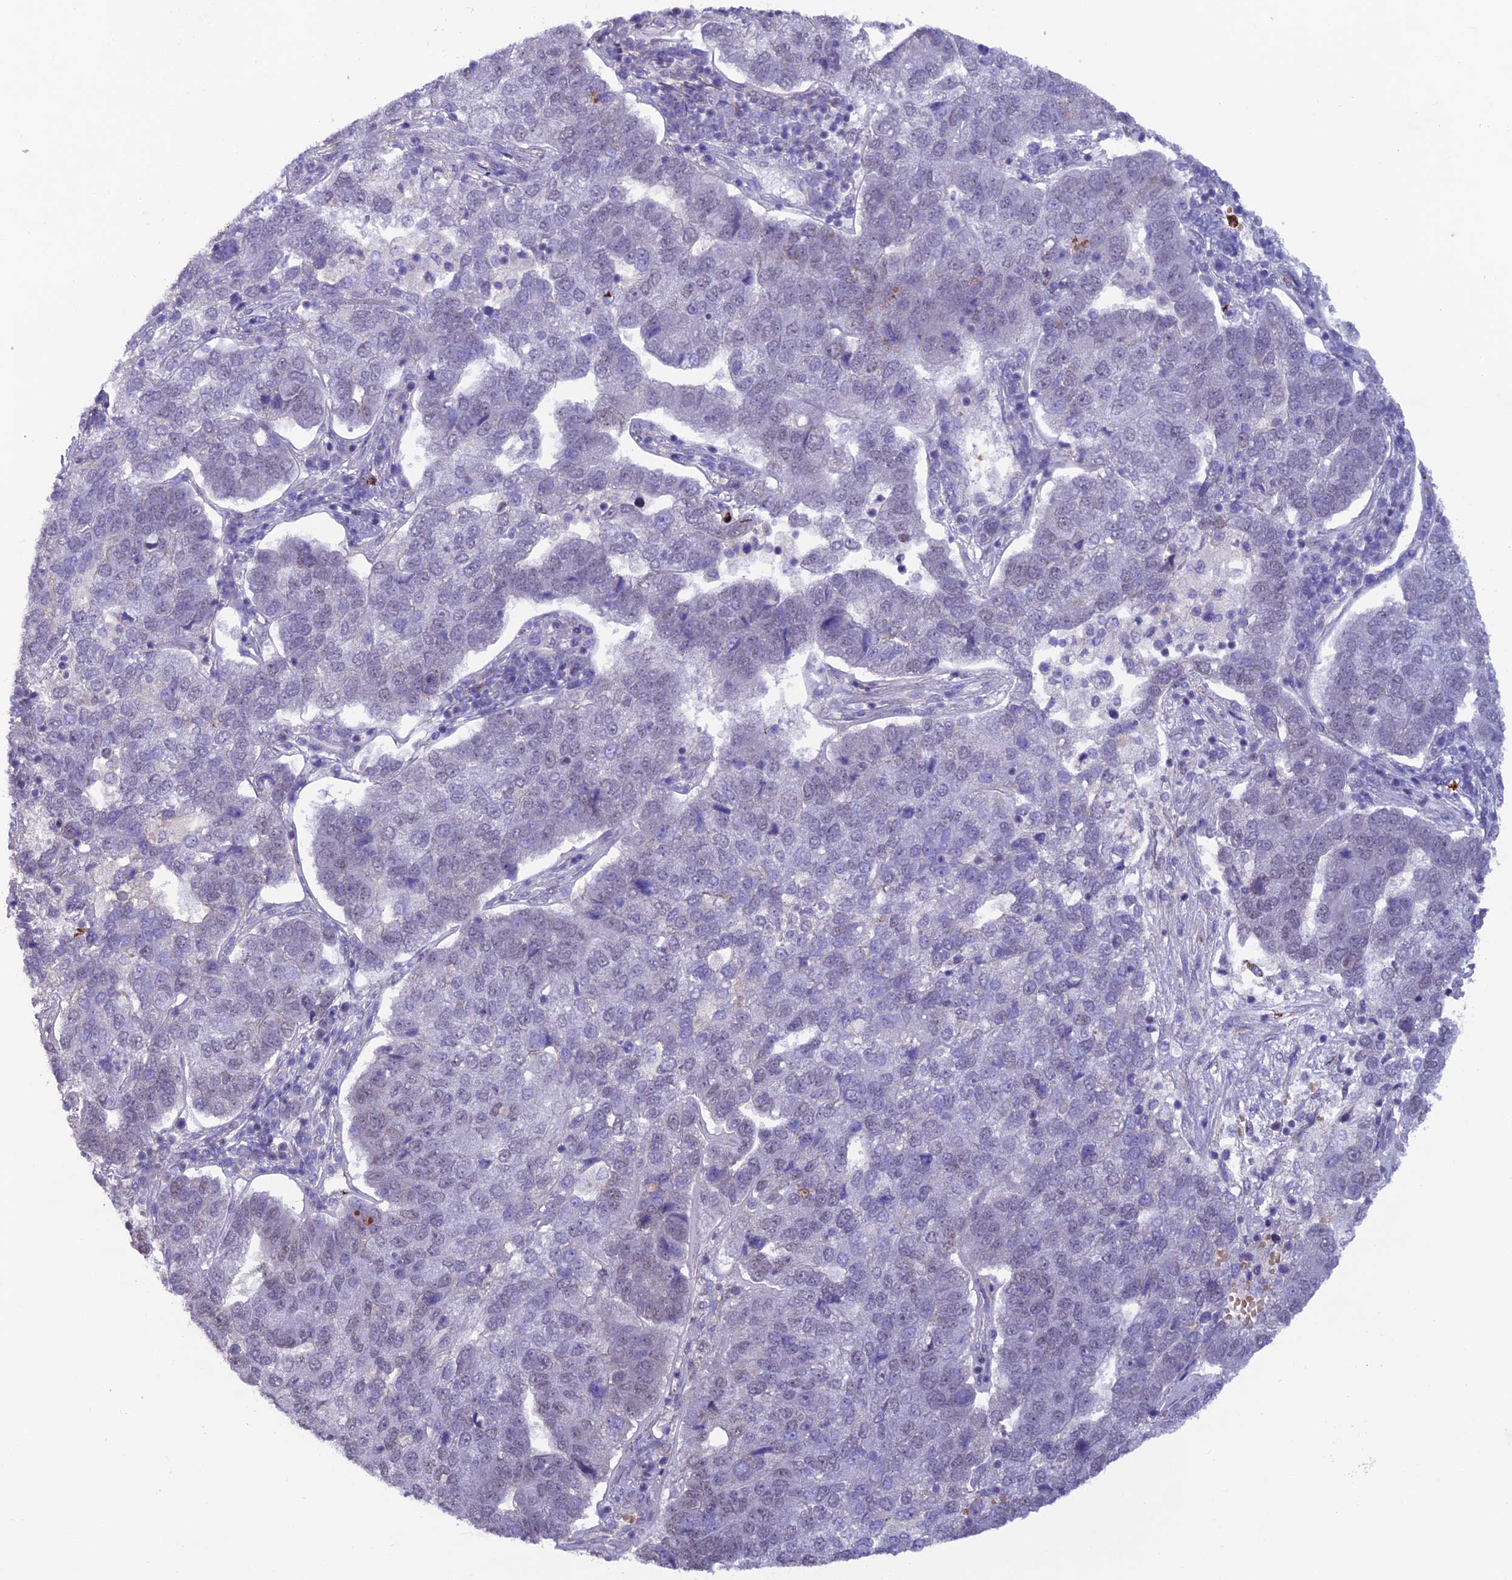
{"staining": {"intensity": "negative", "quantity": "none", "location": "none"}, "tissue": "pancreatic cancer", "cell_type": "Tumor cells", "image_type": "cancer", "snomed": [{"axis": "morphology", "description": "Adenocarcinoma, NOS"}, {"axis": "topography", "description": "Pancreas"}], "caption": "This photomicrograph is of pancreatic adenocarcinoma stained with IHC to label a protein in brown with the nuclei are counter-stained blue. There is no staining in tumor cells.", "gene": "COL6A6", "patient": {"sex": "female", "age": 61}}